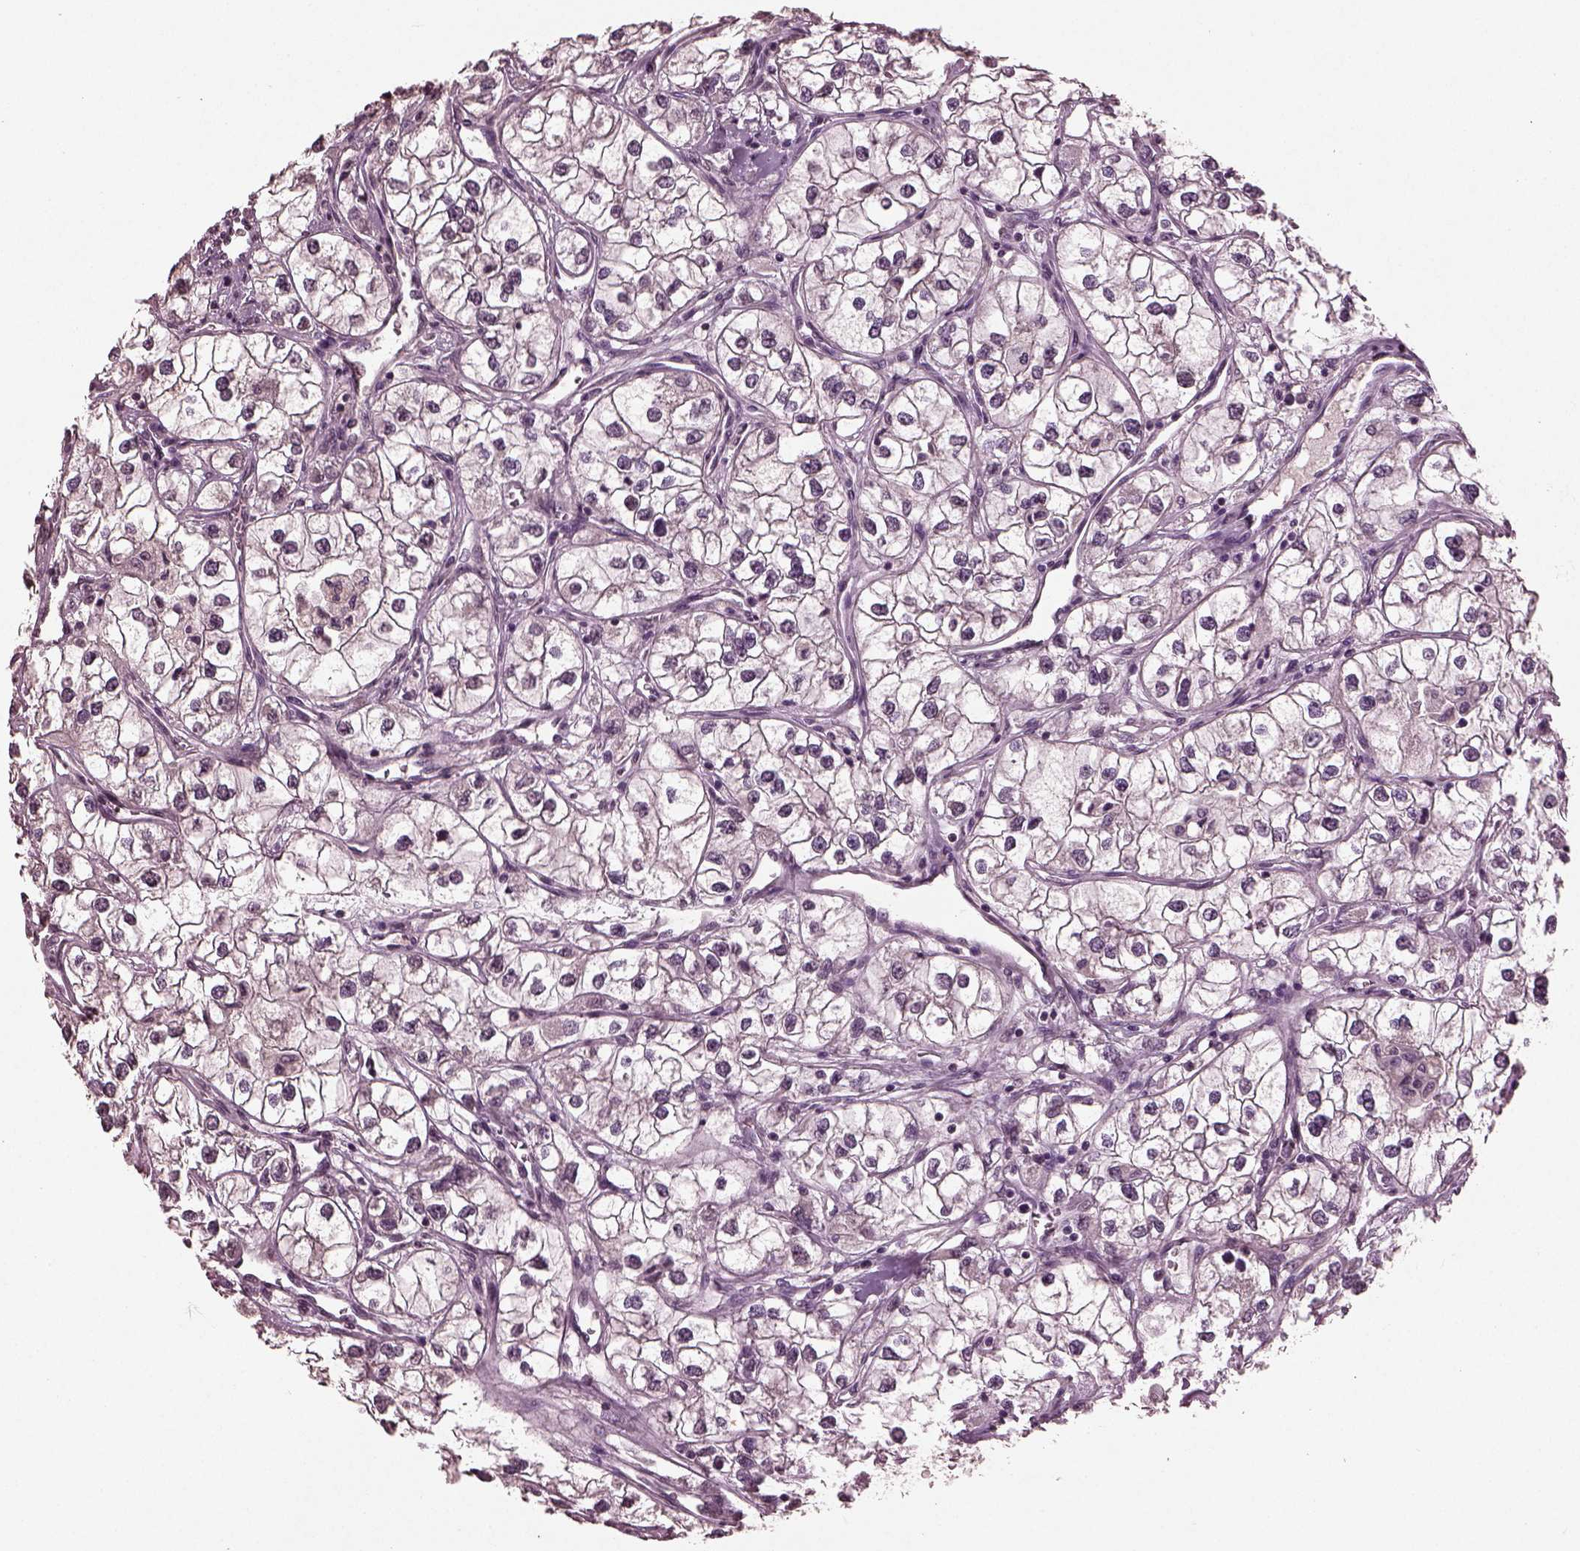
{"staining": {"intensity": "negative", "quantity": "none", "location": "none"}, "tissue": "renal cancer", "cell_type": "Tumor cells", "image_type": "cancer", "snomed": [{"axis": "morphology", "description": "Adenocarcinoma, NOS"}, {"axis": "topography", "description": "Kidney"}], "caption": "High power microscopy micrograph of an immunohistochemistry photomicrograph of renal cancer (adenocarcinoma), revealing no significant positivity in tumor cells.", "gene": "IL18RAP", "patient": {"sex": "male", "age": 59}}